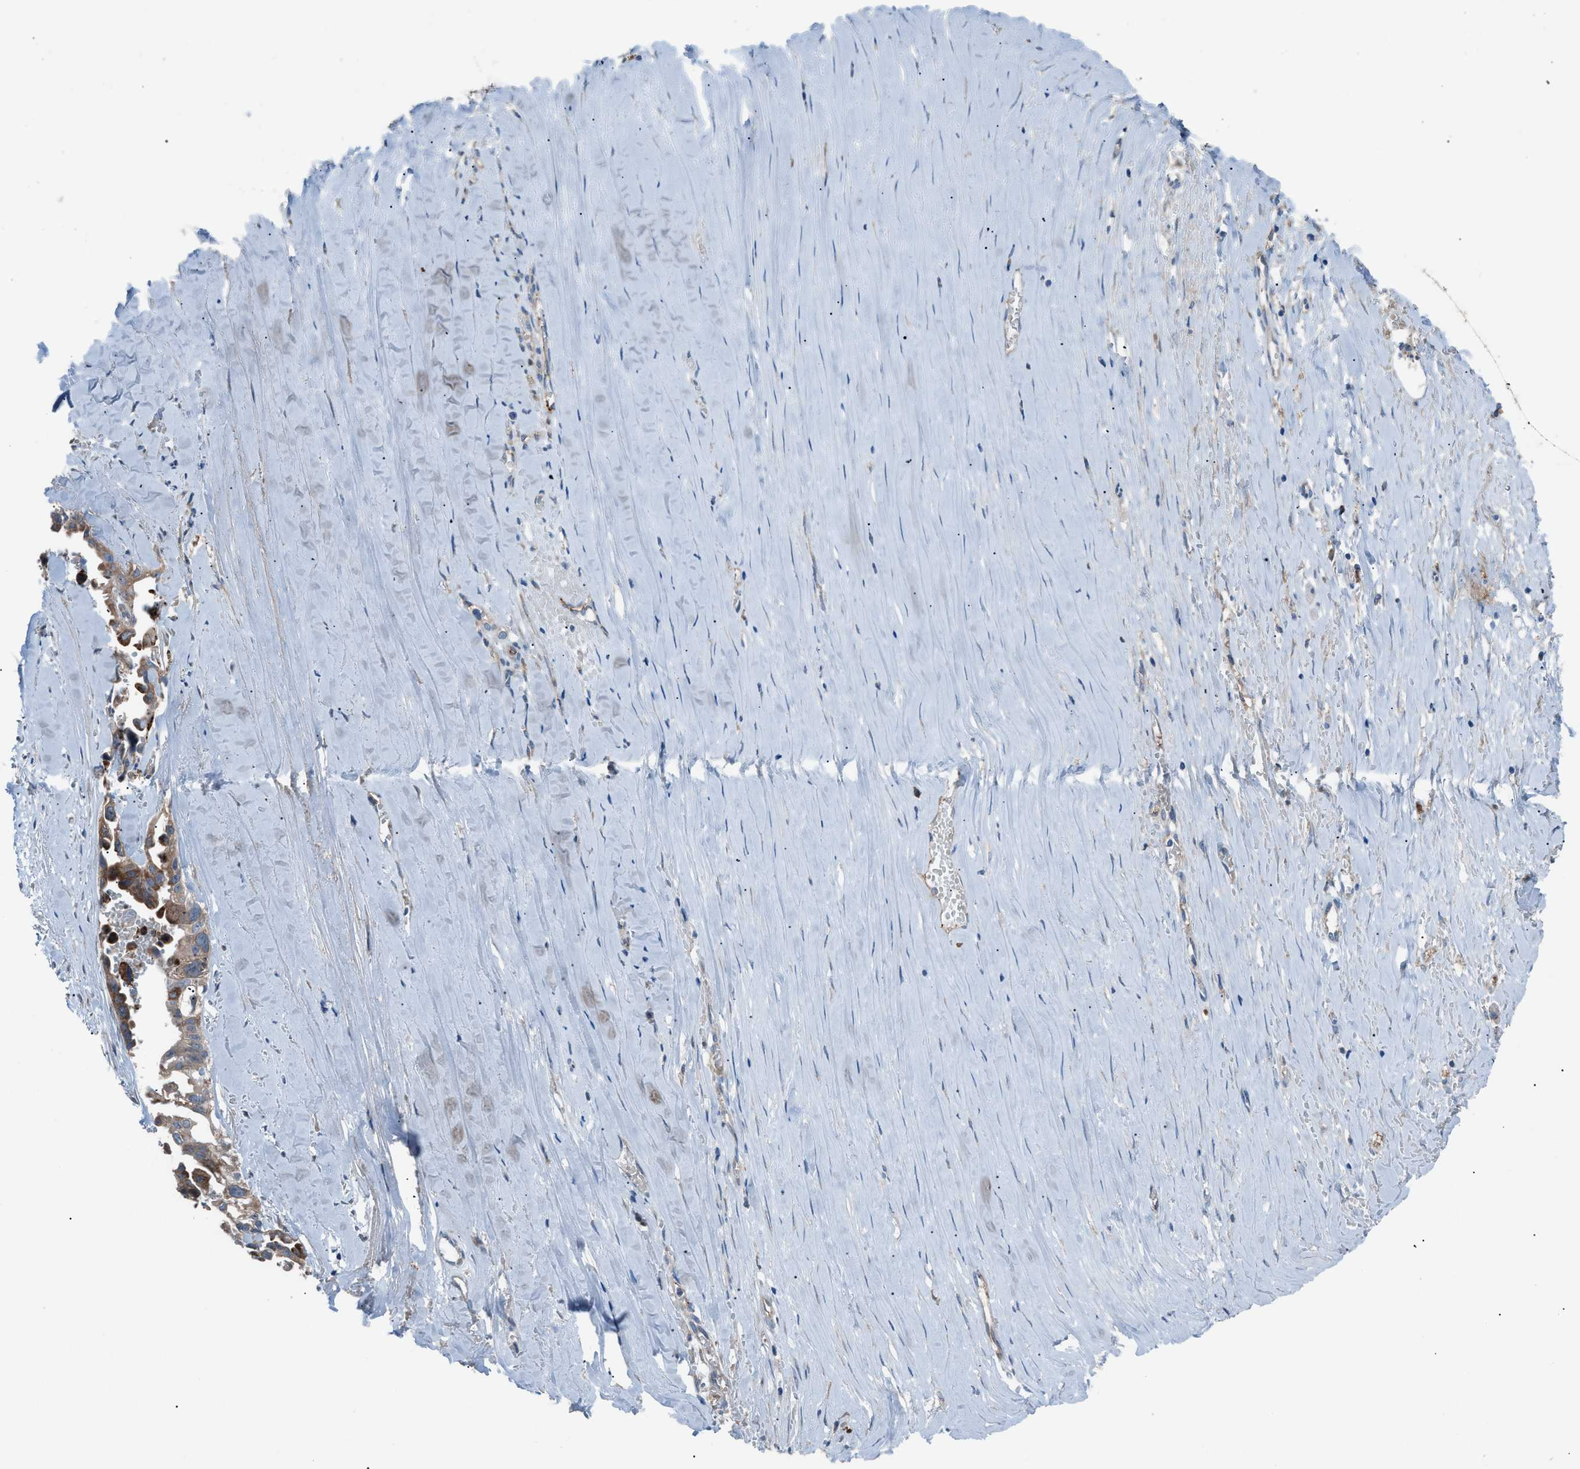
{"staining": {"intensity": "moderate", "quantity": ">75%", "location": "cytoplasmic/membranous"}, "tissue": "liver cancer", "cell_type": "Tumor cells", "image_type": "cancer", "snomed": [{"axis": "morphology", "description": "Cholangiocarcinoma"}, {"axis": "topography", "description": "Liver"}], "caption": "Moderate cytoplasmic/membranous positivity is seen in about >75% of tumor cells in cholangiocarcinoma (liver). (DAB = brown stain, brightfield microscopy at high magnification).", "gene": "HEG1", "patient": {"sex": "female", "age": 70}}